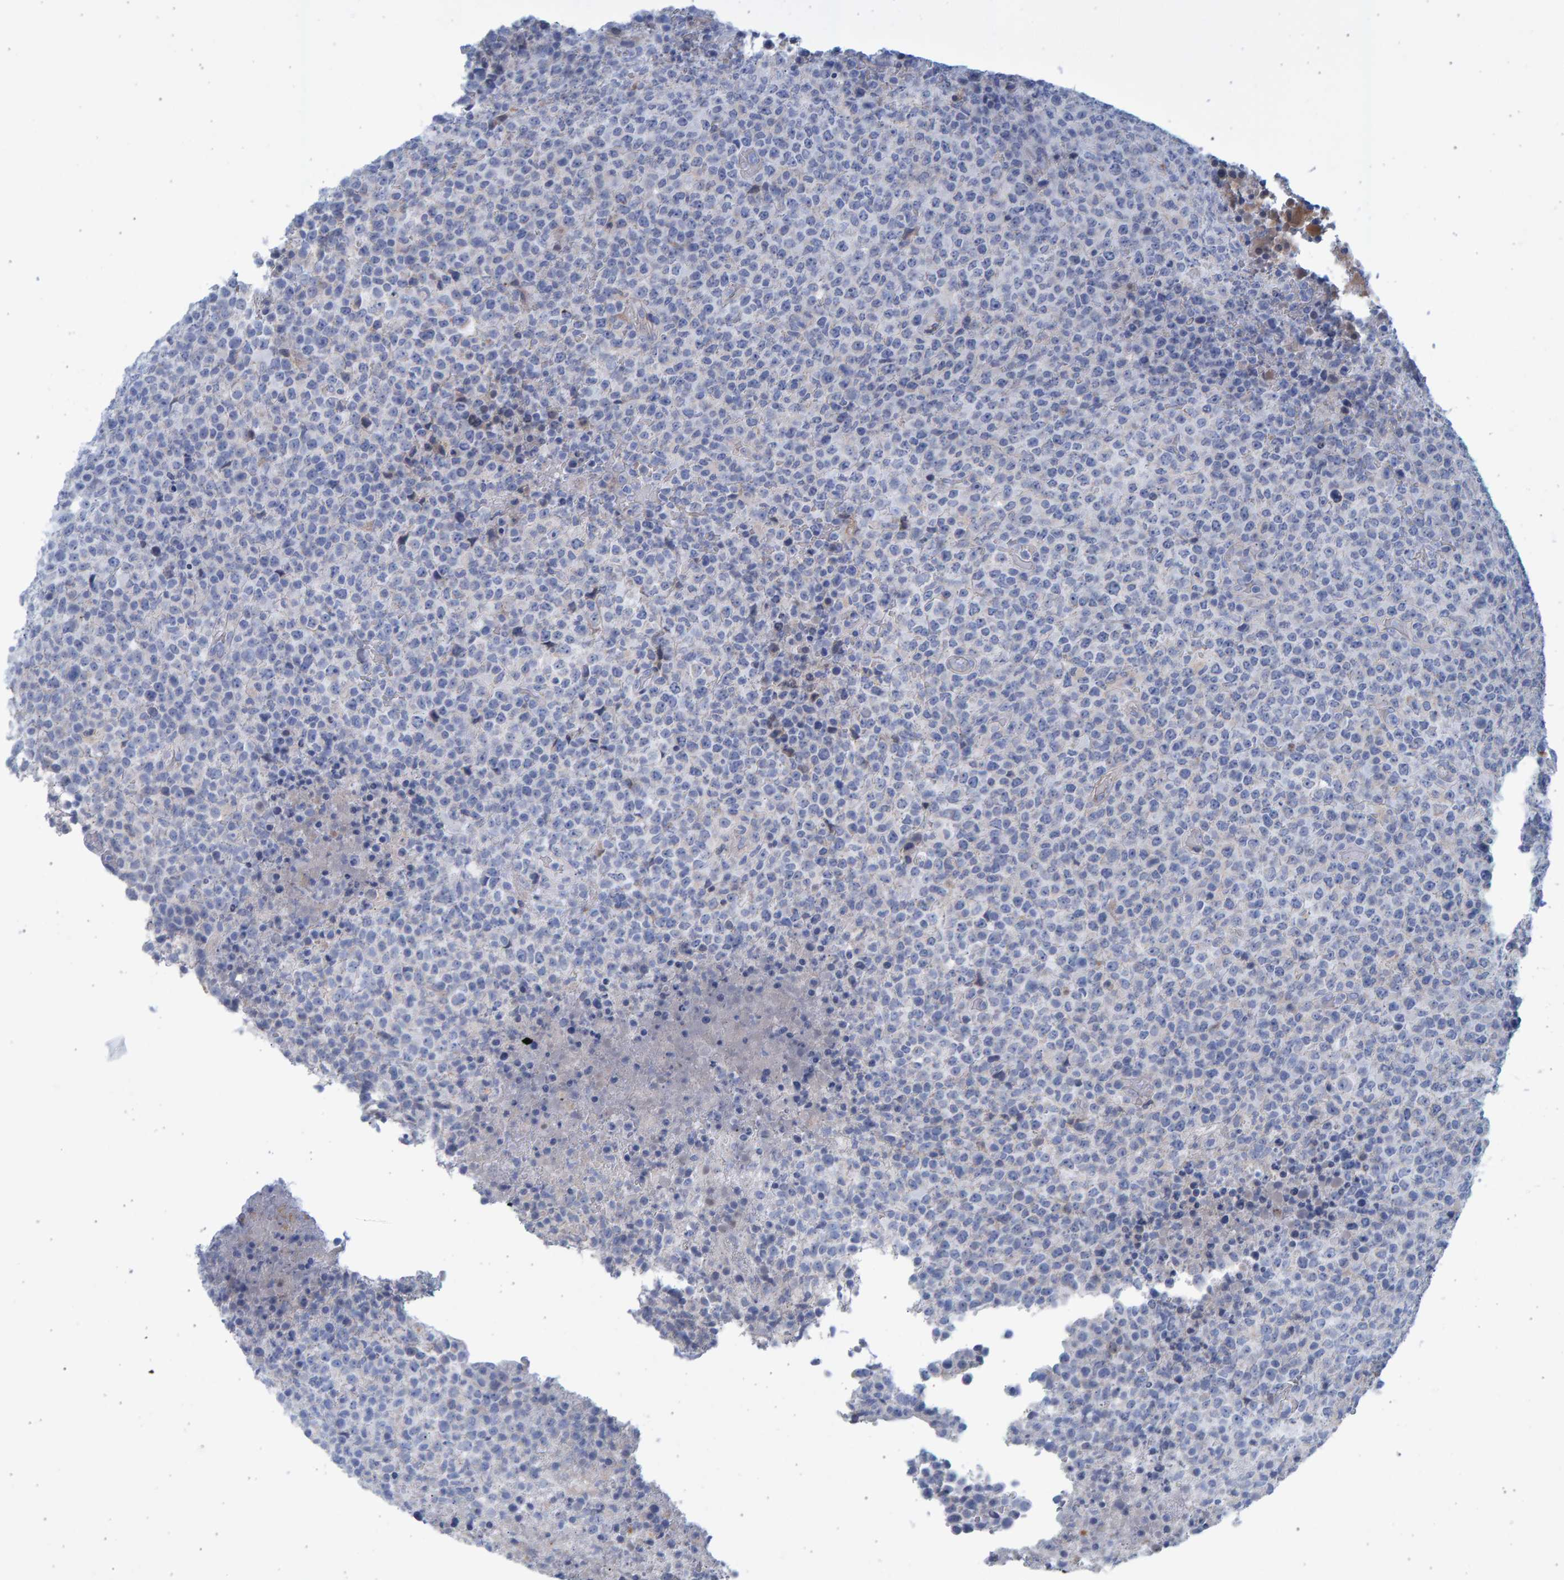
{"staining": {"intensity": "negative", "quantity": "none", "location": "none"}, "tissue": "lymphoma", "cell_type": "Tumor cells", "image_type": "cancer", "snomed": [{"axis": "morphology", "description": "Malignant lymphoma, non-Hodgkin's type, High grade"}, {"axis": "topography", "description": "Lymph node"}], "caption": "IHC of human lymphoma exhibits no staining in tumor cells.", "gene": "SLC34A3", "patient": {"sex": "male", "age": 13}}